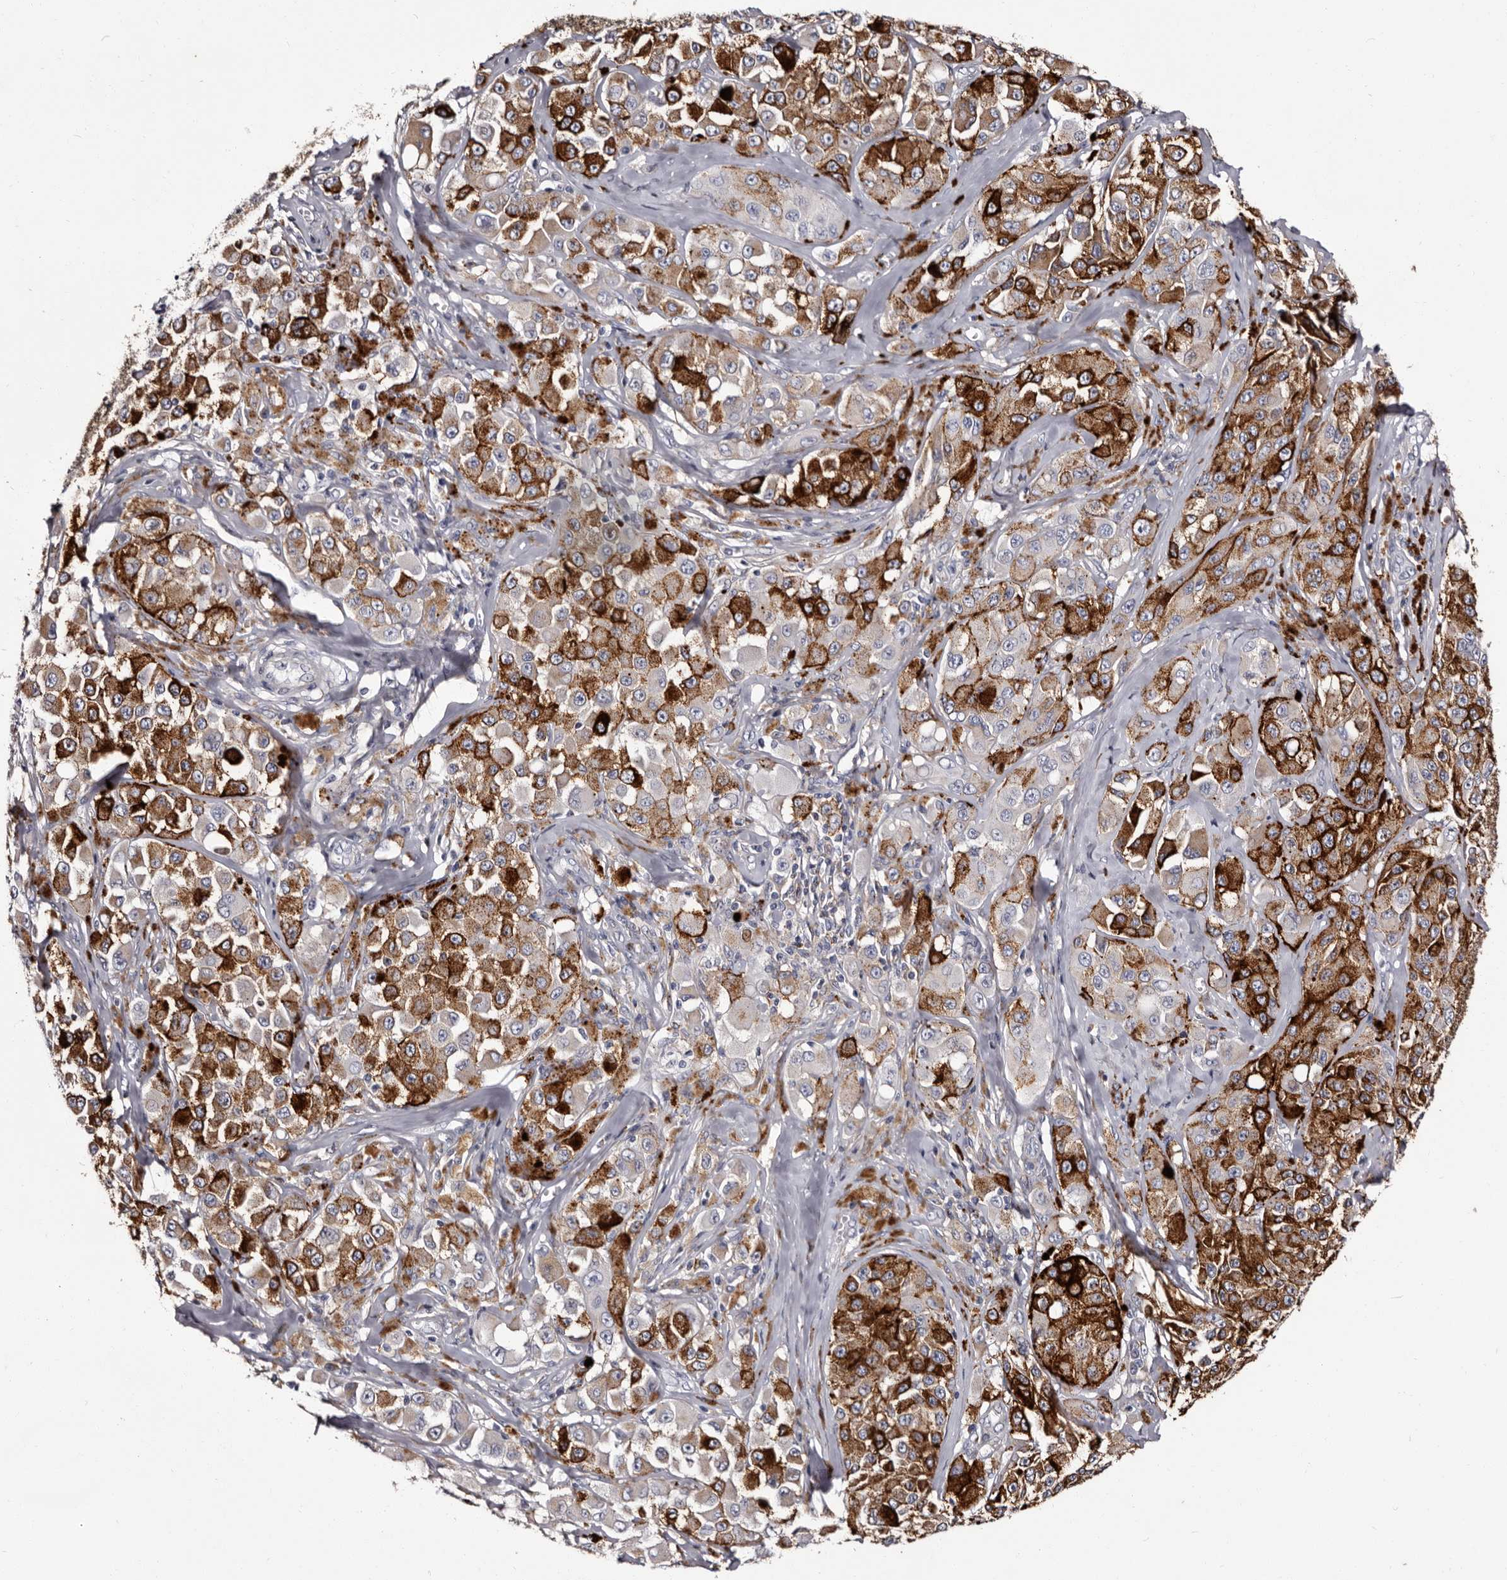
{"staining": {"intensity": "moderate", "quantity": ">75%", "location": "cytoplasmic/membranous"}, "tissue": "melanoma", "cell_type": "Tumor cells", "image_type": "cancer", "snomed": [{"axis": "morphology", "description": "Malignant melanoma, NOS"}, {"axis": "topography", "description": "Skin"}], "caption": "Immunohistochemical staining of human malignant melanoma demonstrates medium levels of moderate cytoplasmic/membranous staining in approximately >75% of tumor cells. Ihc stains the protein of interest in brown and the nuclei are stained blue.", "gene": "AUNIP", "patient": {"sex": "male", "age": 84}}